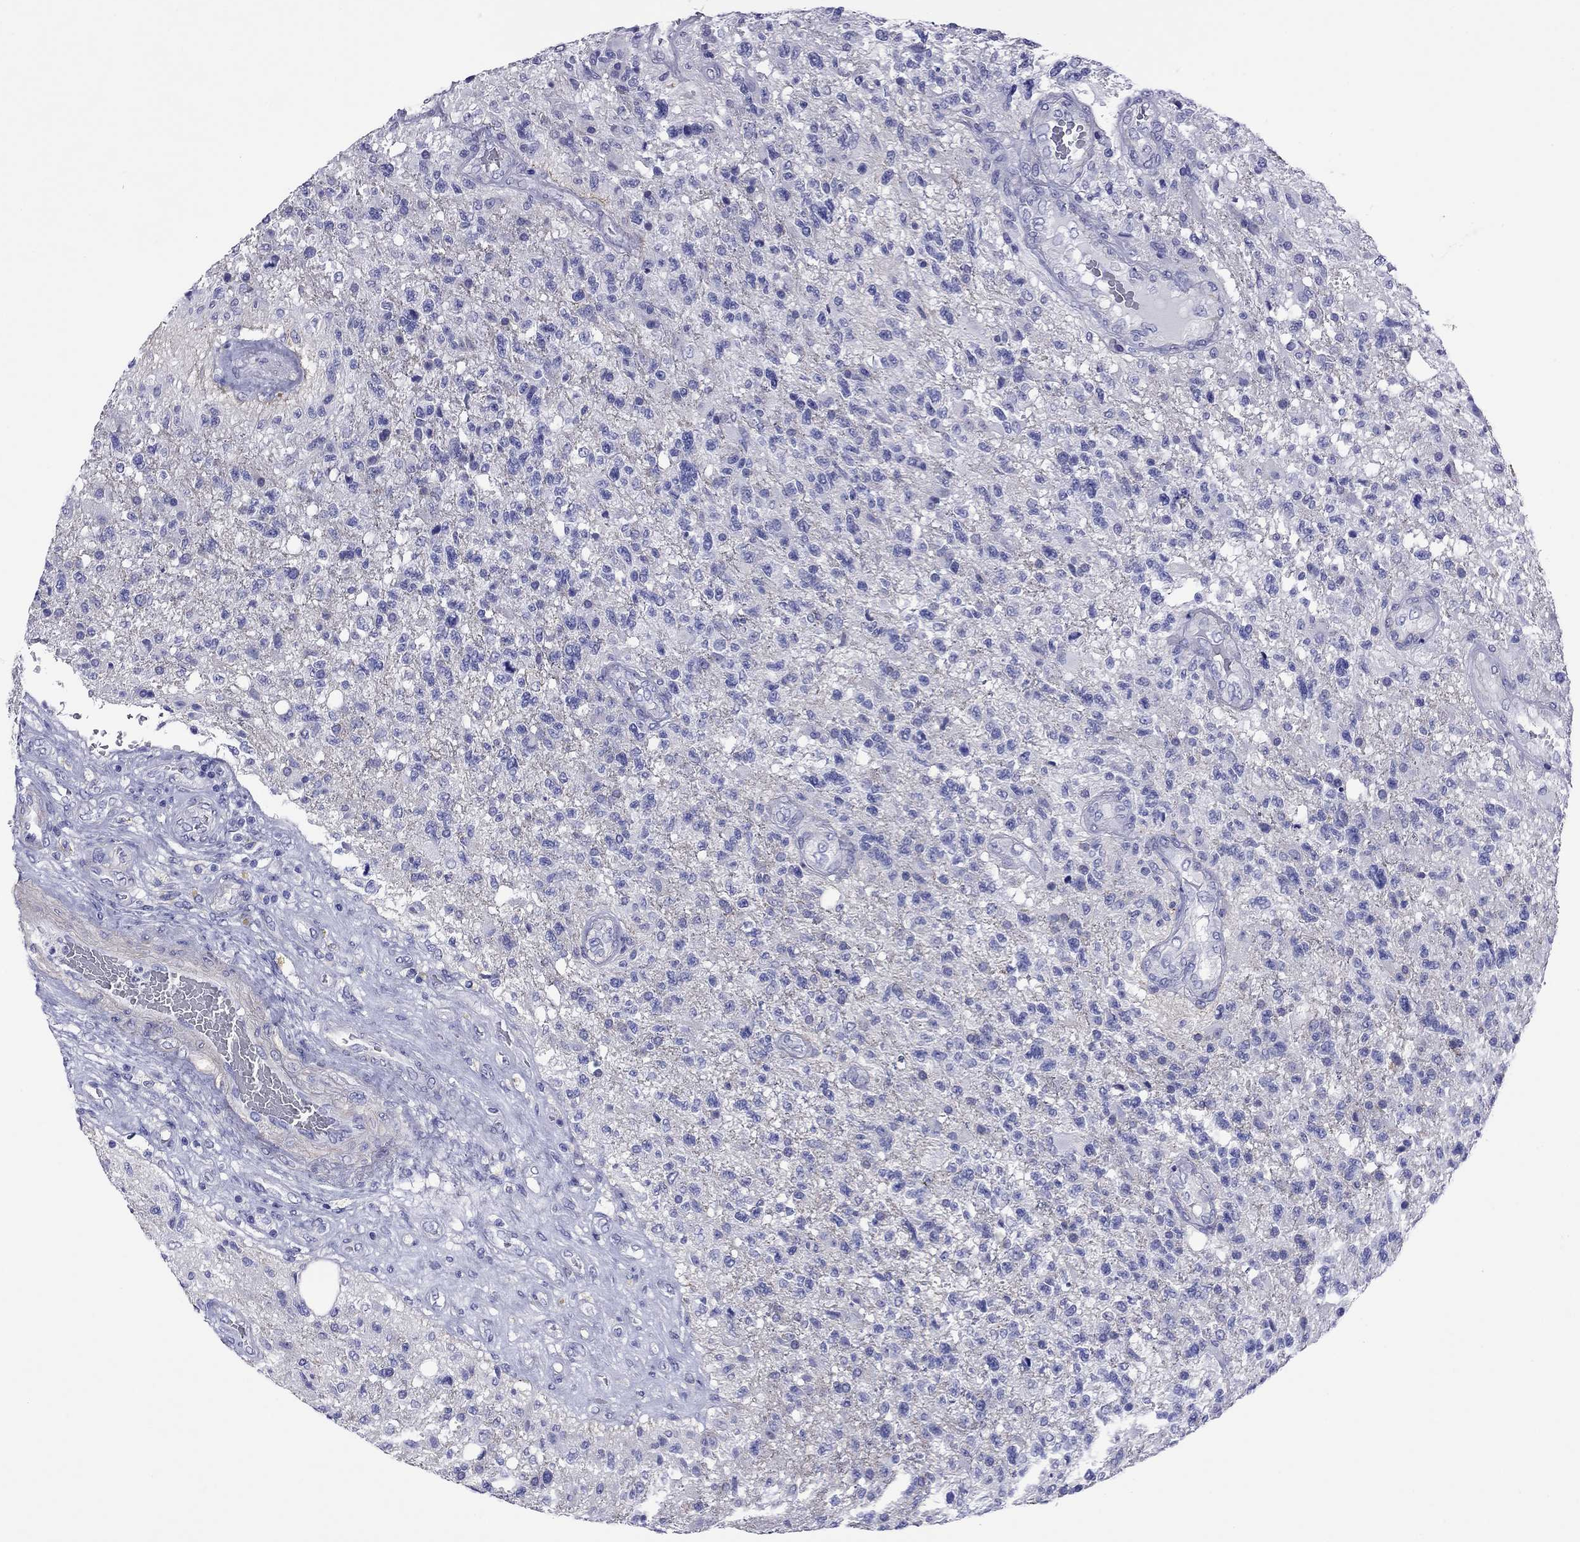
{"staining": {"intensity": "negative", "quantity": "none", "location": "none"}, "tissue": "glioma", "cell_type": "Tumor cells", "image_type": "cancer", "snomed": [{"axis": "morphology", "description": "Glioma, malignant, High grade"}, {"axis": "topography", "description": "Brain"}], "caption": "Micrograph shows no significant protein positivity in tumor cells of glioma. (Brightfield microscopy of DAB (3,3'-diaminobenzidine) immunohistochemistry at high magnification).", "gene": "KIAA2012", "patient": {"sex": "male", "age": 56}}